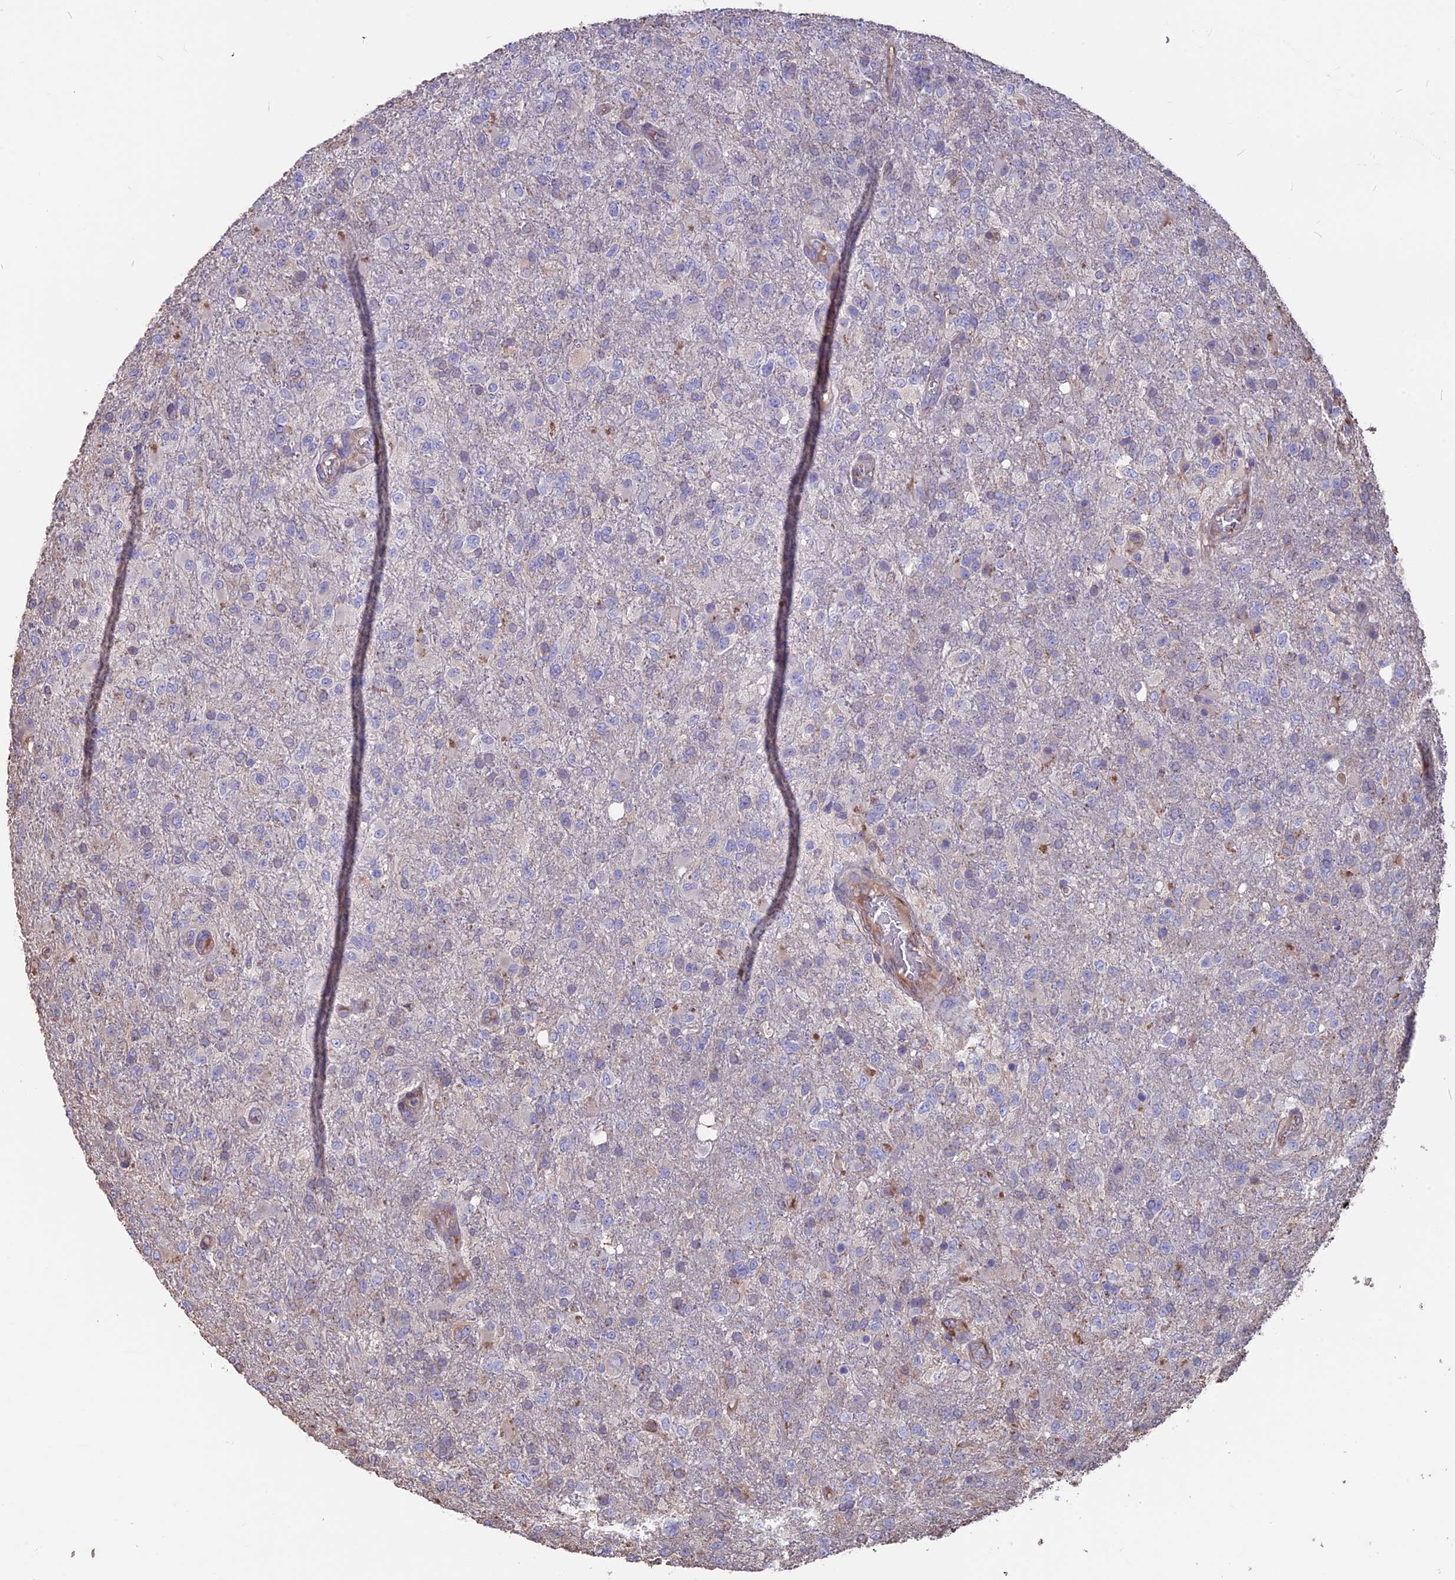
{"staining": {"intensity": "negative", "quantity": "none", "location": "none"}, "tissue": "glioma", "cell_type": "Tumor cells", "image_type": "cancer", "snomed": [{"axis": "morphology", "description": "Glioma, malignant, High grade"}, {"axis": "topography", "description": "Brain"}], "caption": "DAB (3,3'-diaminobenzidine) immunohistochemical staining of human glioma demonstrates no significant staining in tumor cells.", "gene": "SEH1L", "patient": {"sex": "female", "age": 74}}